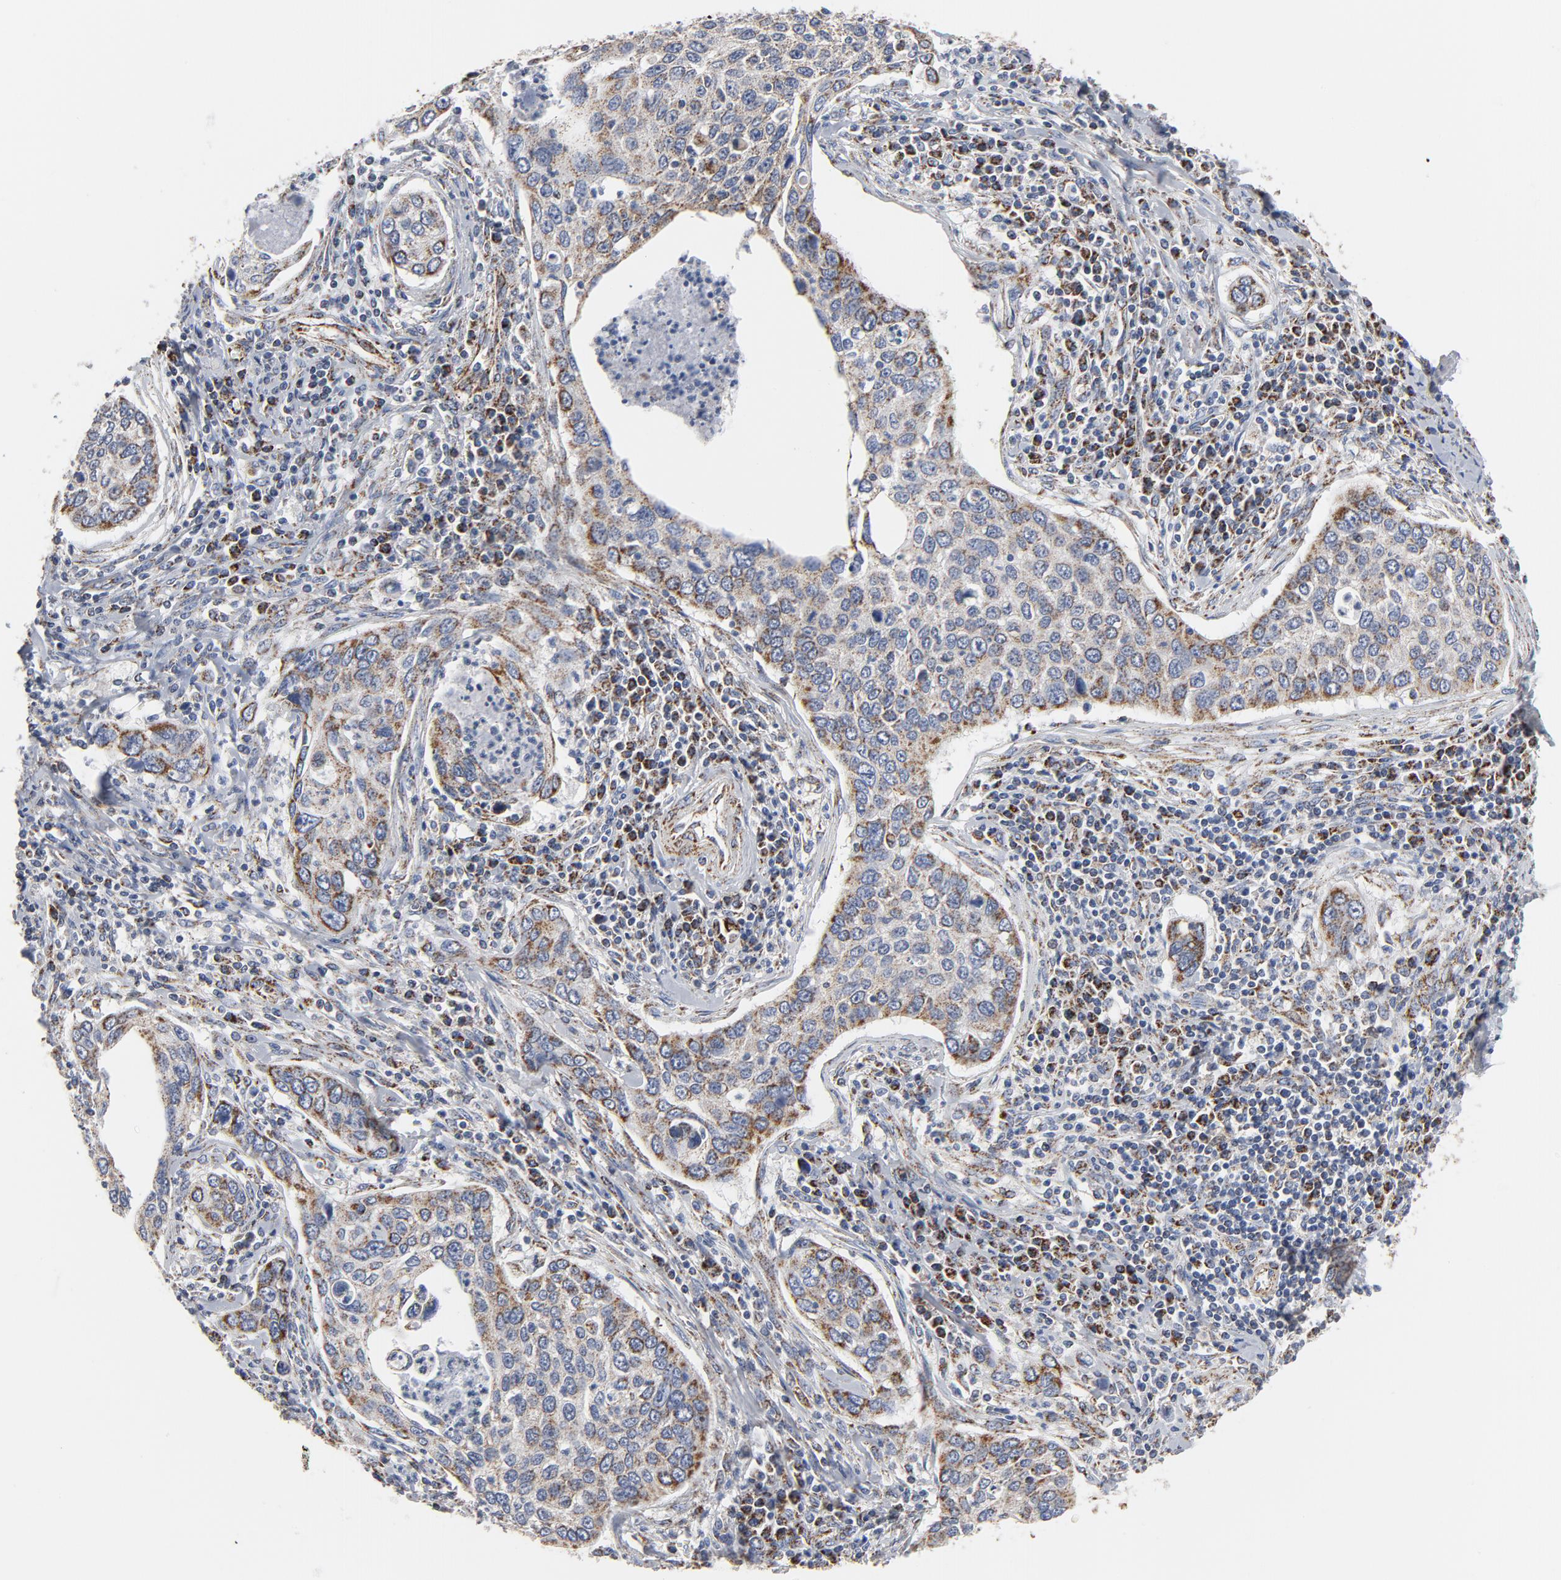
{"staining": {"intensity": "weak", "quantity": ">75%", "location": "cytoplasmic/membranous"}, "tissue": "cervical cancer", "cell_type": "Tumor cells", "image_type": "cancer", "snomed": [{"axis": "morphology", "description": "Squamous cell carcinoma, NOS"}, {"axis": "topography", "description": "Cervix"}], "caption": "Immunohistochemical staining of human cervical cancer demonstrates low levels of weak cytoplasmic/membranous protein staining in approximately >75% of tumor cells.", "gene": "NDUFV2", "patient": {"sex": "female", "age": 53}}